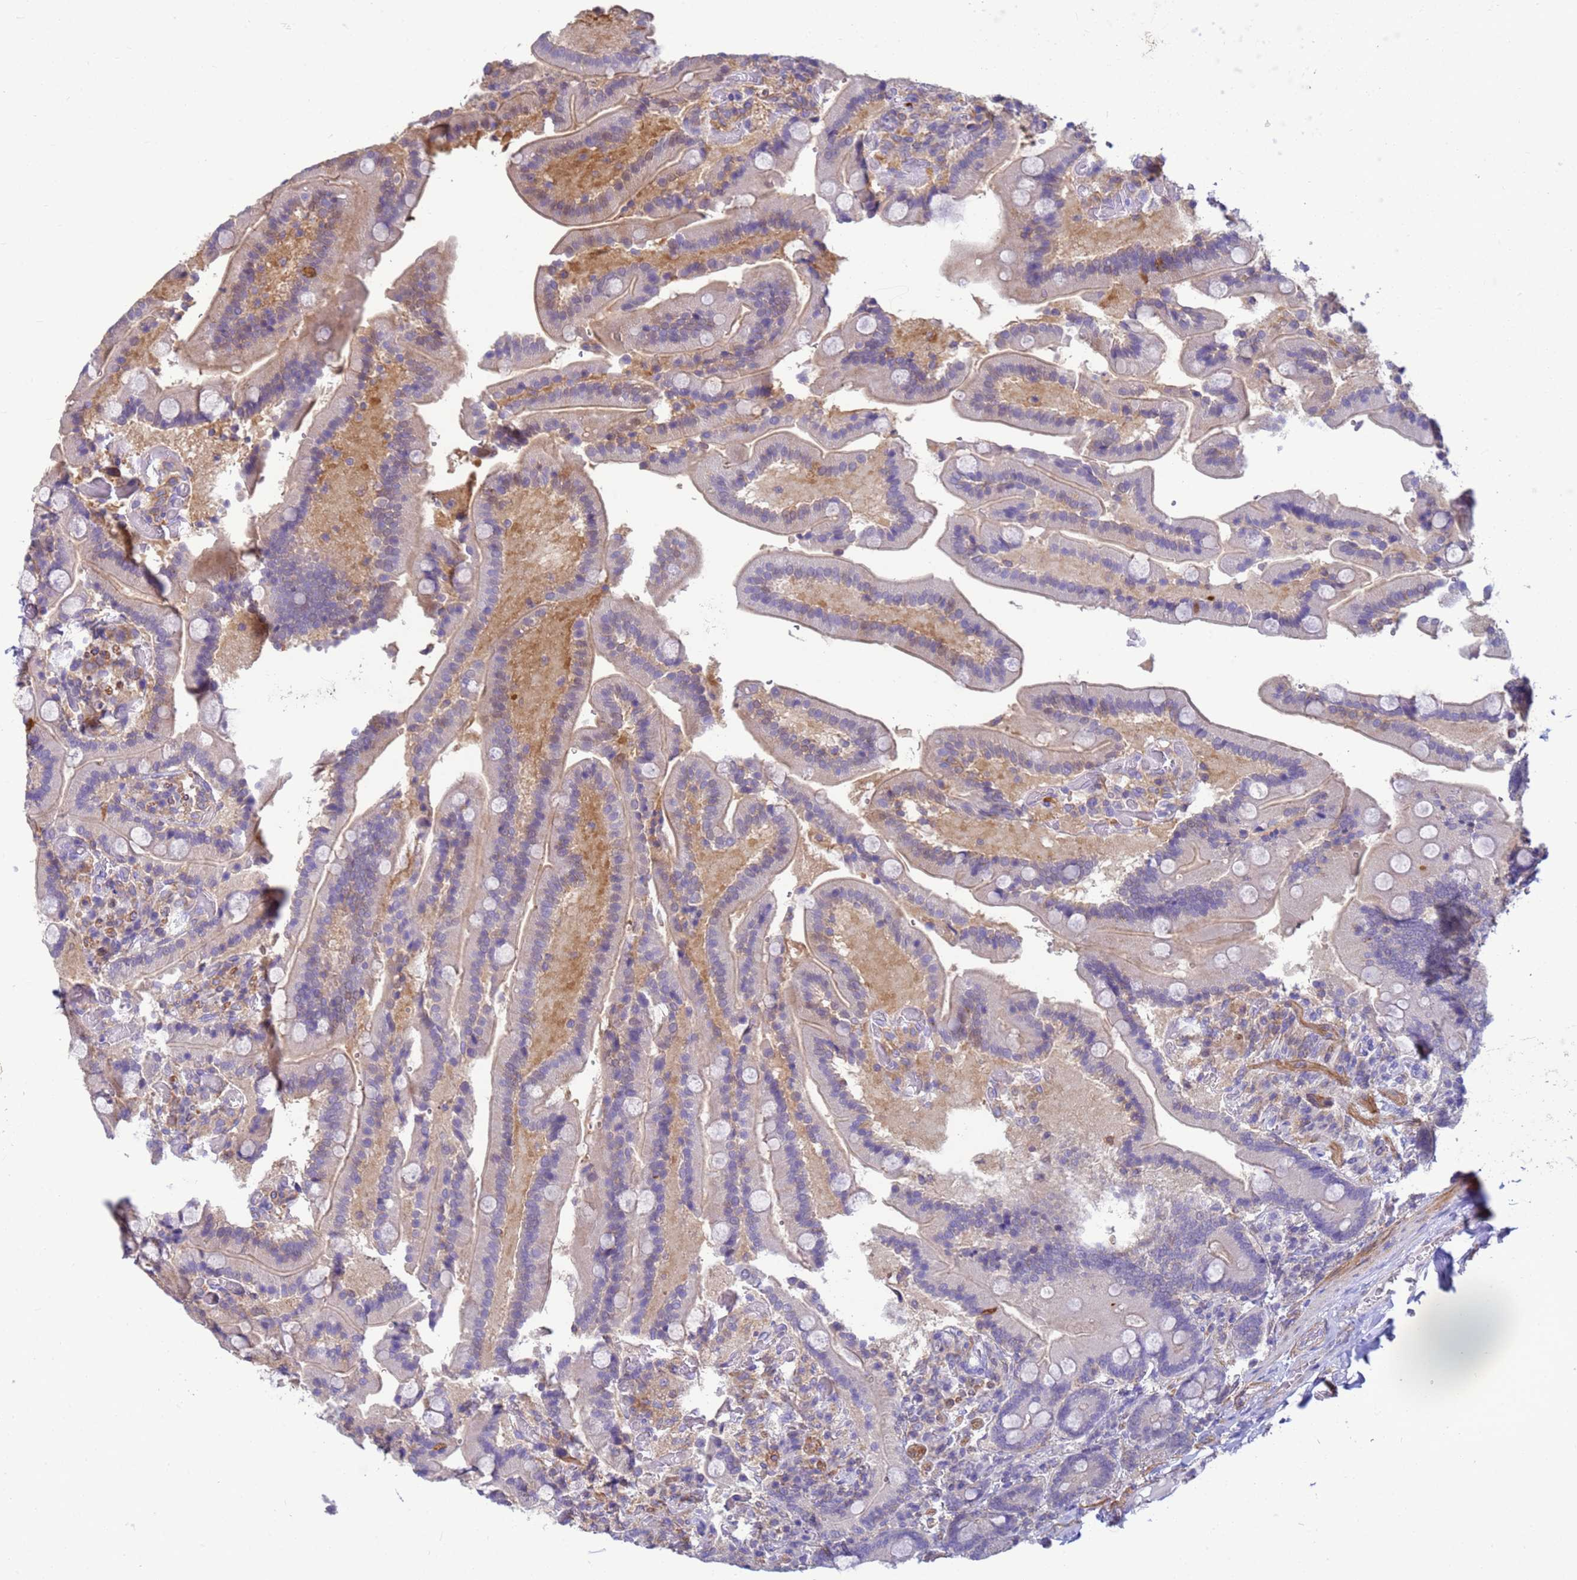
{"staining": {"intensity": "moderate", "quantity": "<25%", "location": "cytoplasmic/membranous,nuclear"}, "tissue": "duodenum", "cell_type": "Glandular cells", "image_type": "normal", "snomed": [{"axis": "morphology", "description": "Normal tissue, NOS"}, {"axis": "topography", "description": "Duodenum"}], "caption": "This image reveals immunohistochemistry (IHC) staining of unremarkable duodenum, with low moderate cytoplasmic/membranous,nuclear expression in about <25% of glandular cells.", "gene": "KLHL13", "patient": {"sex": "female", "age": 62}}